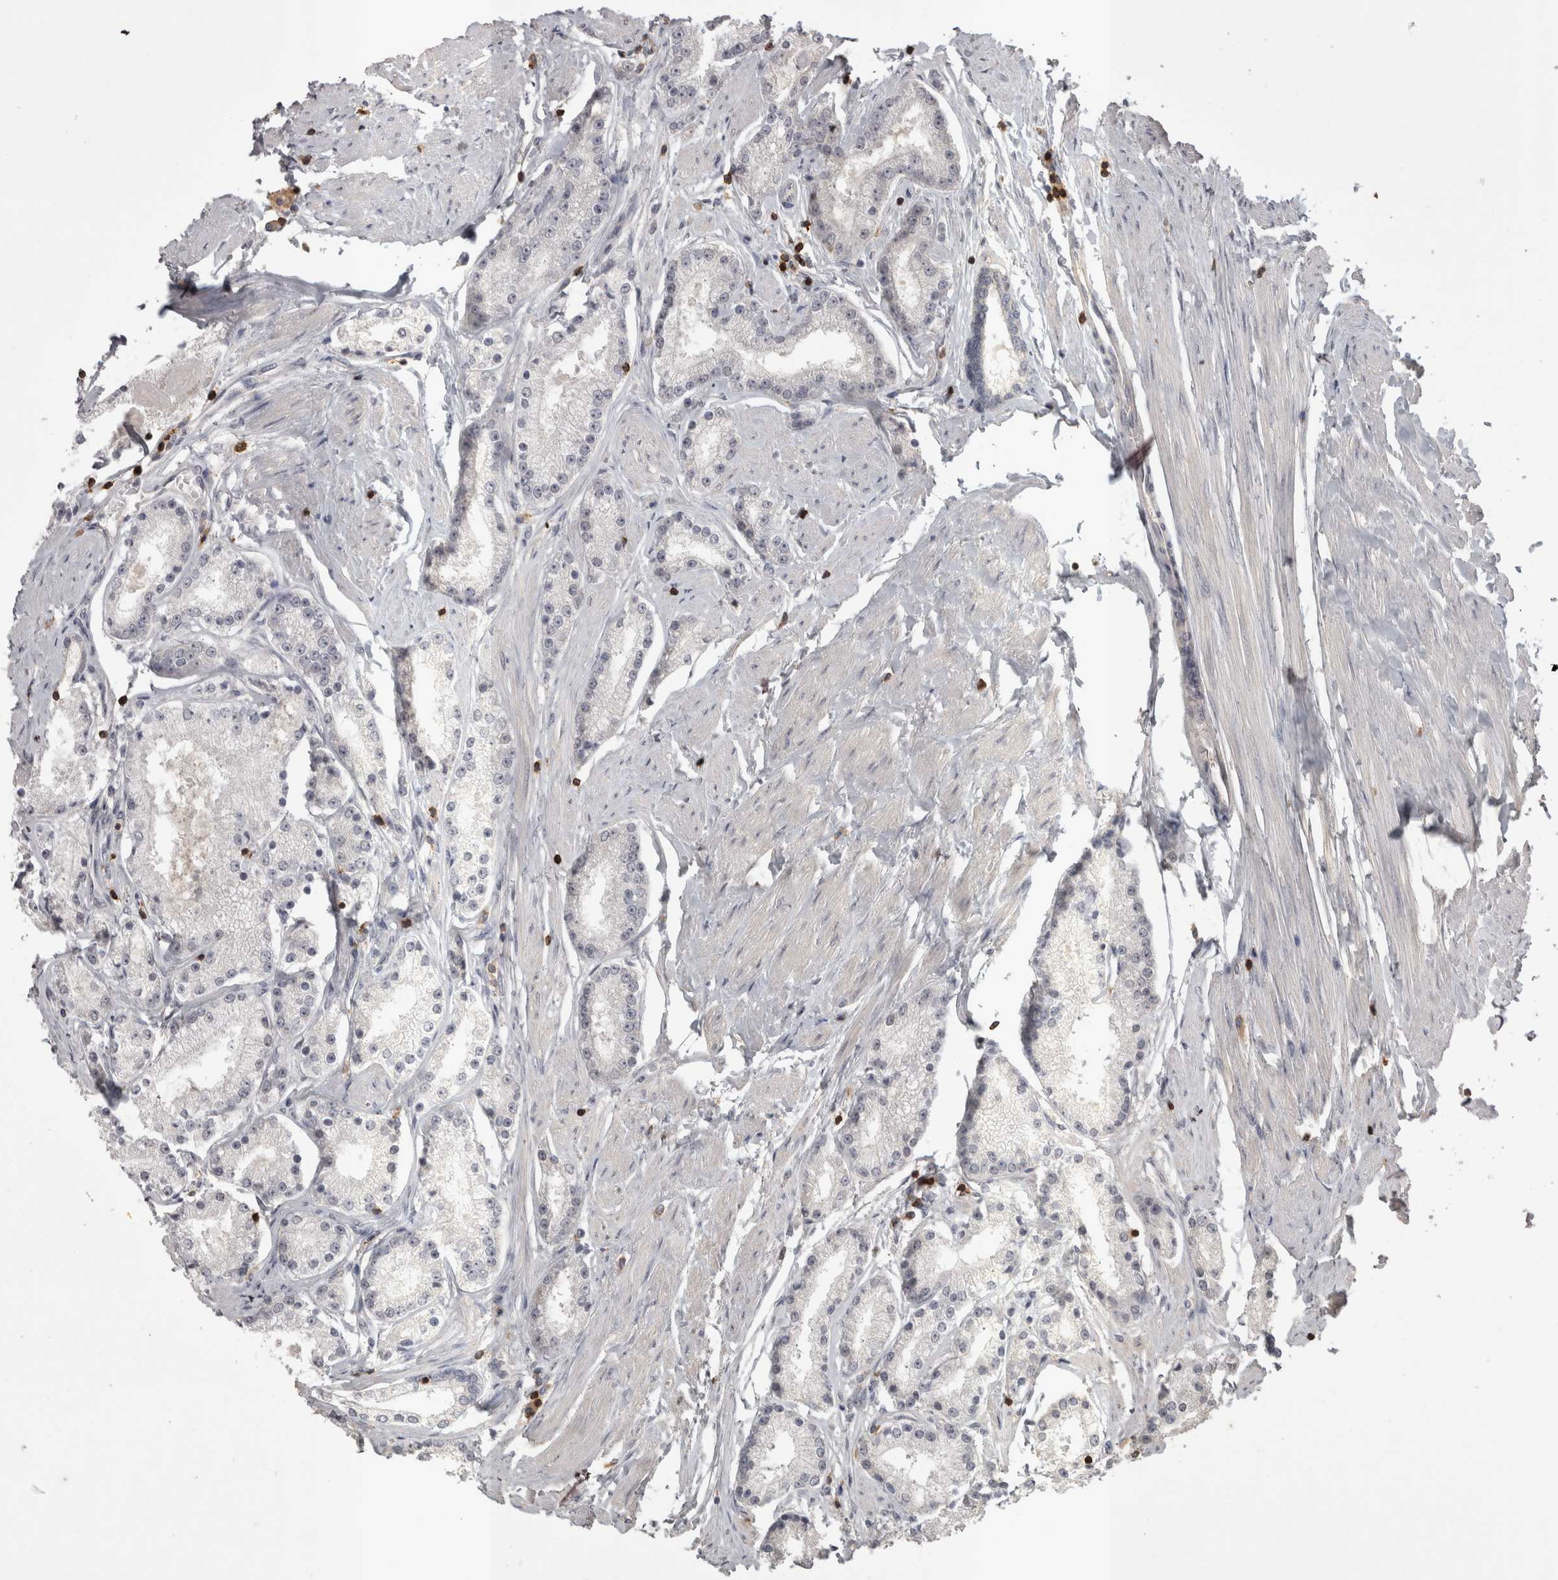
{"staining": {"intensity": "negative", "quantity": "none", "location": "none"}, "tissue": "prostate cancer", "cell_type": "Tumor cells", "image_type": "cancer", "snomed": [{"axis": "morphology", "description": "Adenocarcinoma, Low grade"}, {"axis": "topography", "description": "Prostate"}], "caption": "Prostate adenocarcinoma (low-grade) stained for a protein using immunohistochemistry demonstrates no expression tumor cells.", "gene": "SKAP1", "patient": {"sex": "male", "age": 63}}